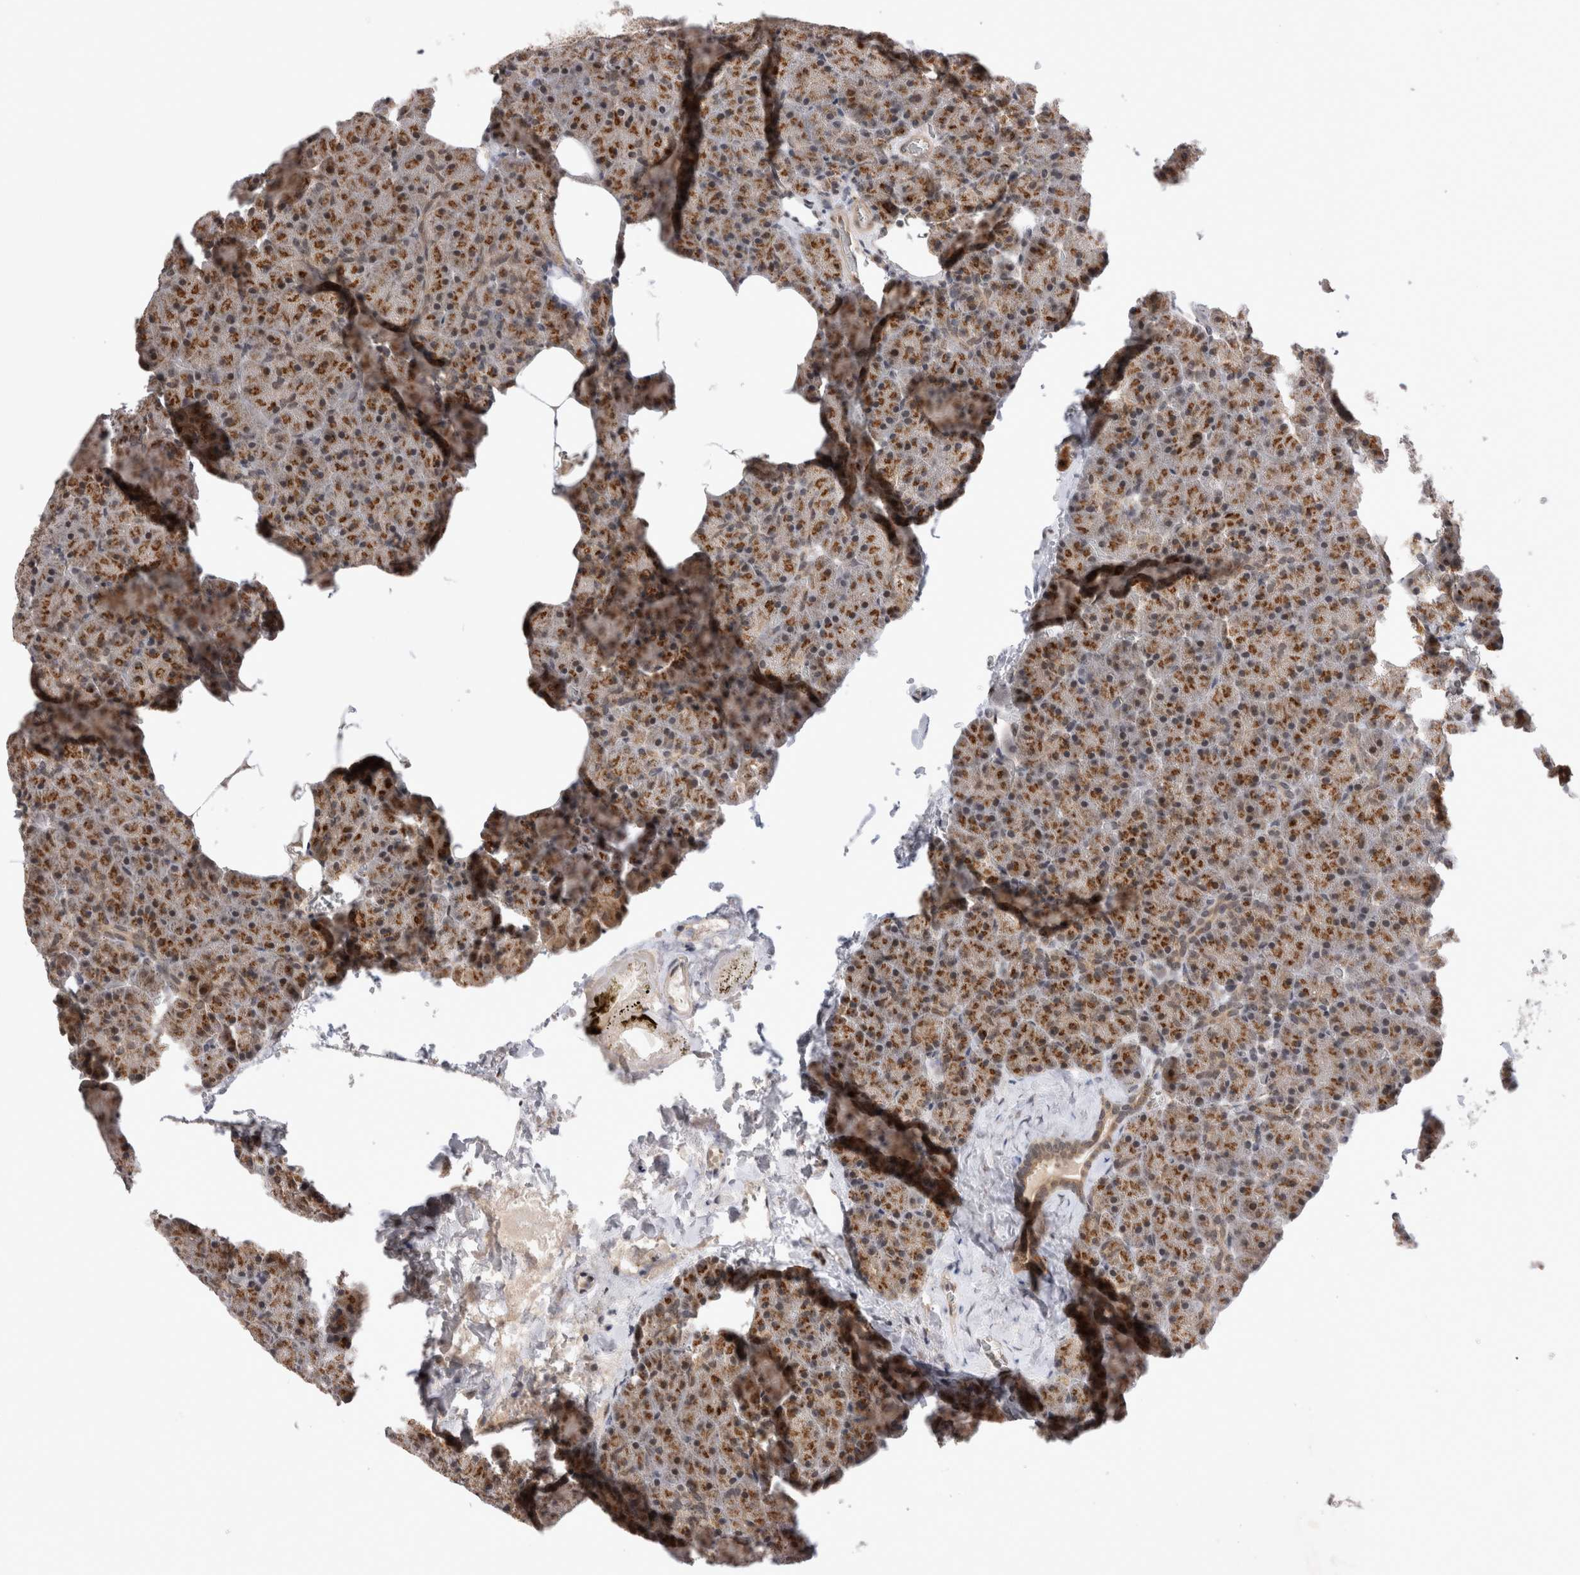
{"staining": {"intensity": "moderate", "quantity": ">75%", "location": "cytoplasmic/membranous"}, "tissue": "pancreas", "cell_type": "Exocrine glandular cells", "image_type": "normal", "snomed": [{"axis": "morphology", "description": "Normal tissue, NOS"}, {"axis": "morphology", "description": "Carcinoid, malignant, NOS"}, {"axis": "topography", "description": "Pancreas"}], "caption": "Exocrine glandular cells reveal moderate cytoplasmic/membranous staining in approximately >75% of cells in benign pancreas.", "gene": "TMEM65", "patient": {"sex": "female", "age": 35}}